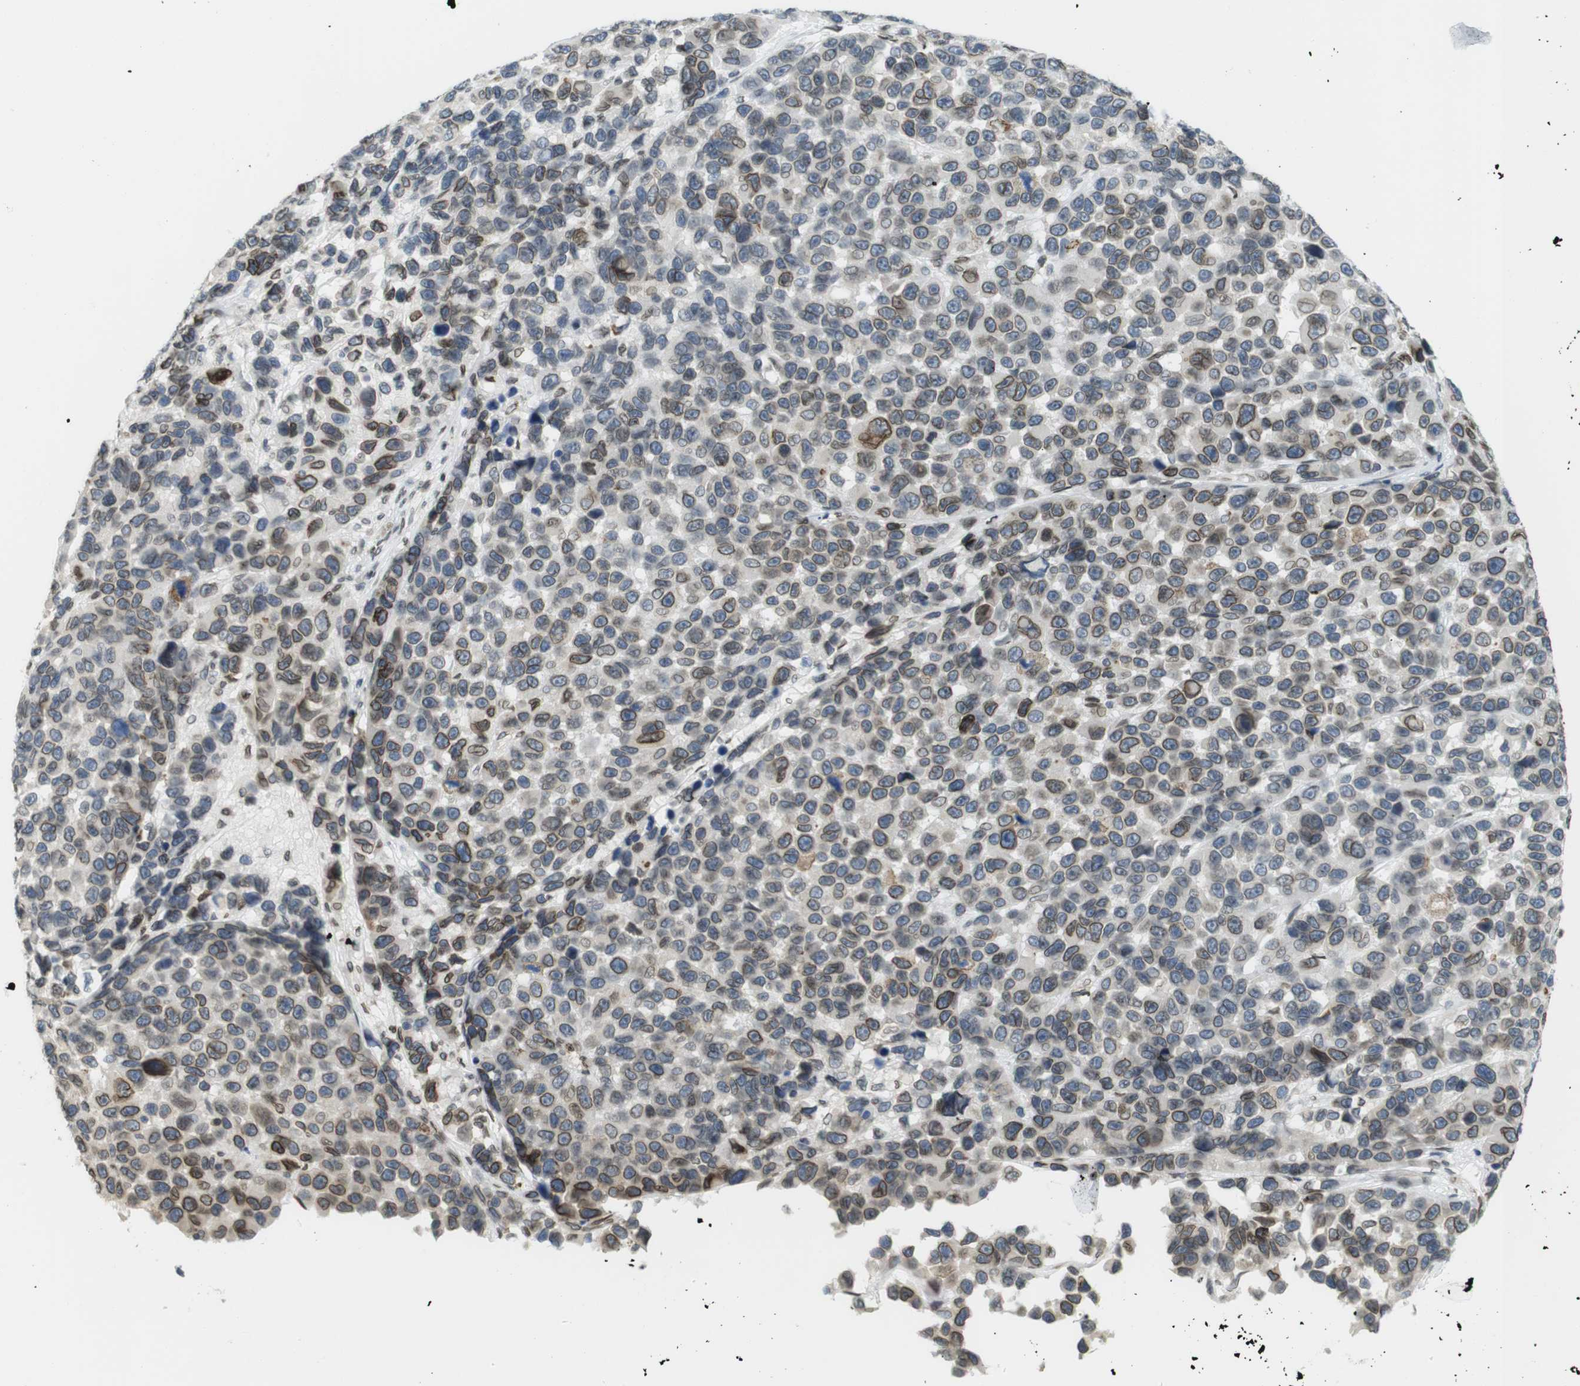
{"staining": {"intensity": "strong", "quantity": "25%-75%", "location": "cytoplasmic/membranous,nuclear"}, "tissue": "melanoma", "cell_type": "Tumor cells", "image_type": "cancer", "snomed": [{"axis": "morphology", "description": "Malignant melanoma, NOS"}, {"axis": "topography", "description": "Skin"}], "caption": "The histopathology image displays immunohistochemical staining of melanoma. There is strong cytoplasmic/membranous and nuclear staining is seen in about 25%-75% of tumor cells.", "gene": "ARL6IP6", "patient": {"sex": "male", "age": 53}}